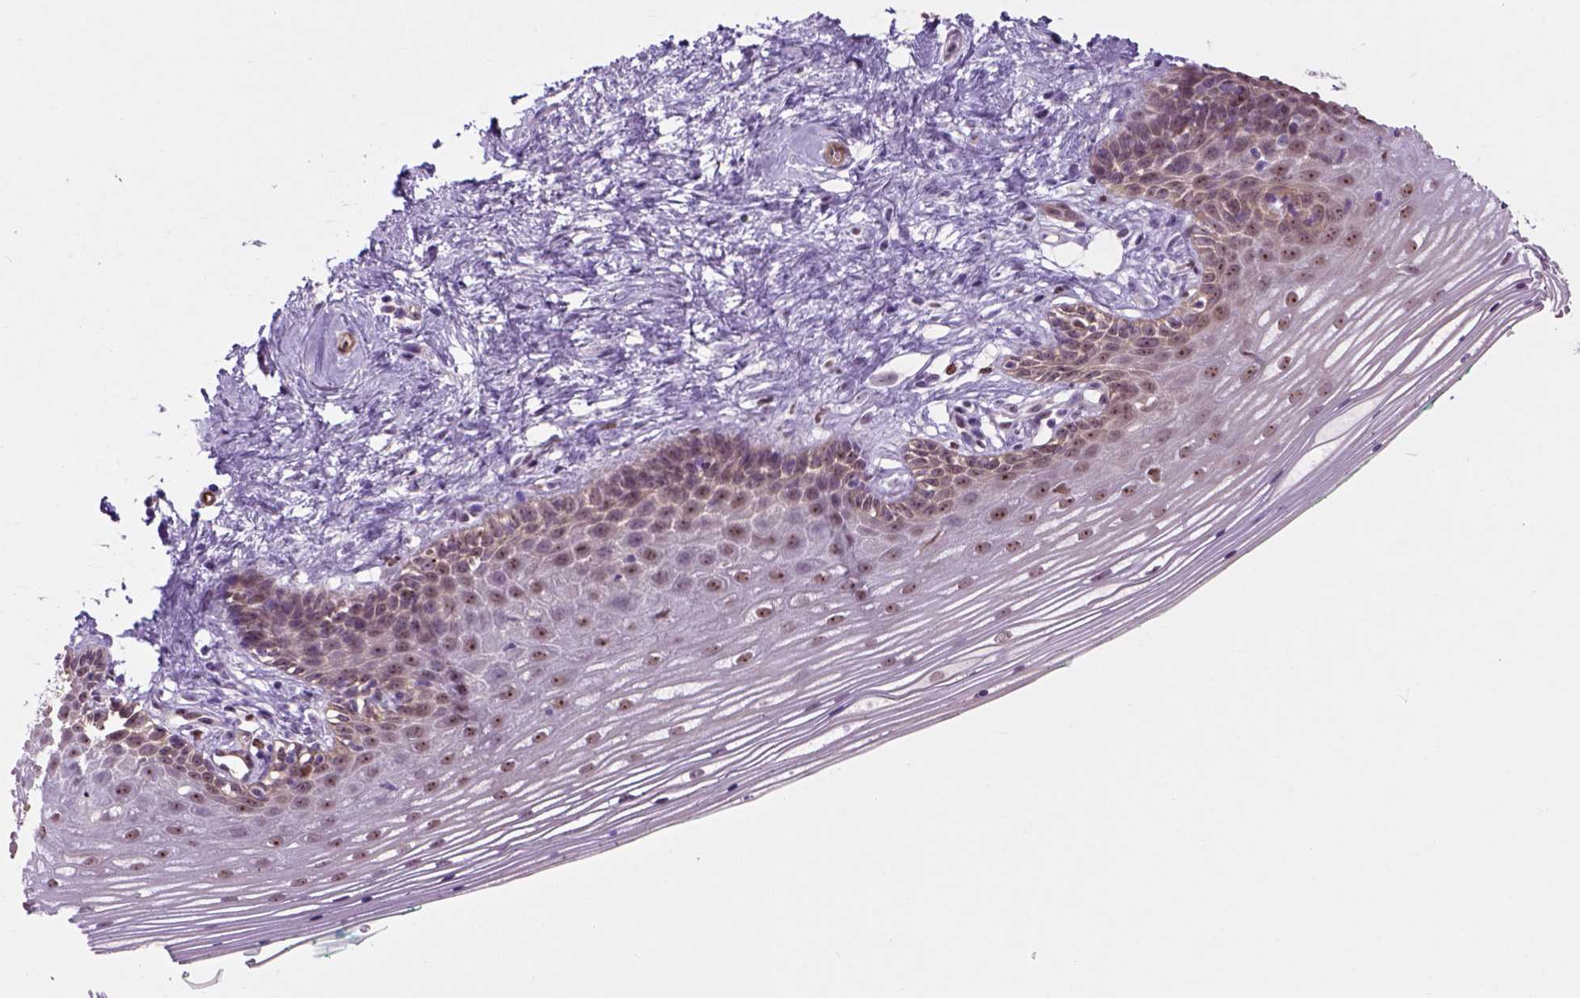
{"staining": {"intensity": "moderate", "quantity": ">75%", "location": "nuclear"}, "tissue": "vagina", "cell_type": "Squamous epithelial cells", "image_type": "normal", "snomed": [{"axis": "morphology", "description": "Normal tissue, NOS"}, {"axis": "topography", "description": "Vagina"}], "caption": "Human vagina stained with a brown dye demonstrates moderate nuclear positive positivity in about >75% of squamous epithelial cells.", "gene": "RRS1", "patient": {"sex": "female", "age": 42}}